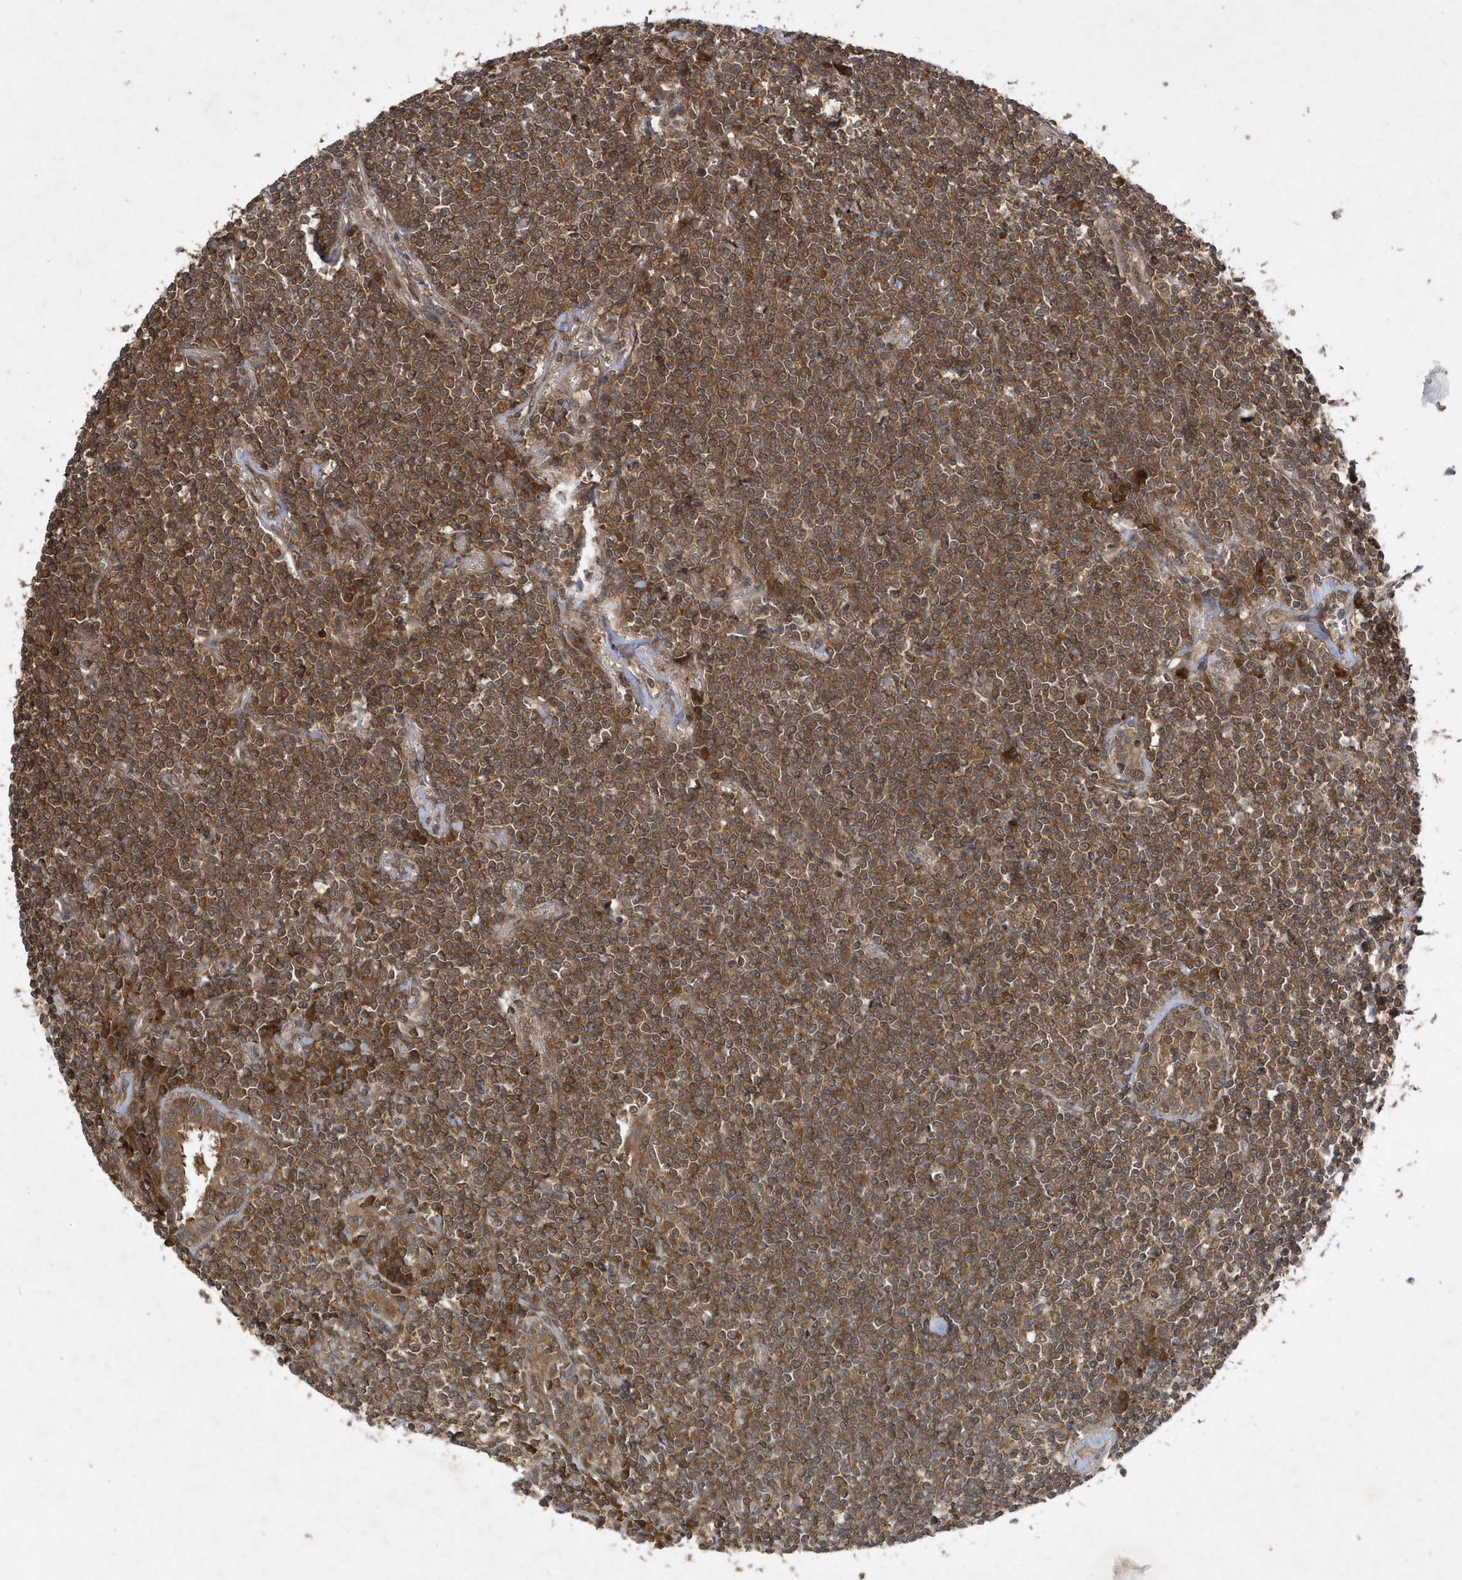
{"staining": {"intensity": "strong", "quantity": ">75%", "location": "cytoplasmic/membranous"}, "tissue": "lymphoma", "cell_type": "Tumor cells", "image_type": "cancer", "snomed": [{"axis": "morphology", "description": "Malignant lymphoma, non-Hodgkin's type, Low grade"}, {"axis": "topography", "description": "Lung"}], "caption": "Immunohistochemistry (IHC) image of lymphoma stained for a protein (brown), which demonstrates high levels of strong cytoplasmic/membranous staining in approximately >75% of tumor cells.", "gene": "GFM2", "patient": {"sex": "female", "age": 71}}